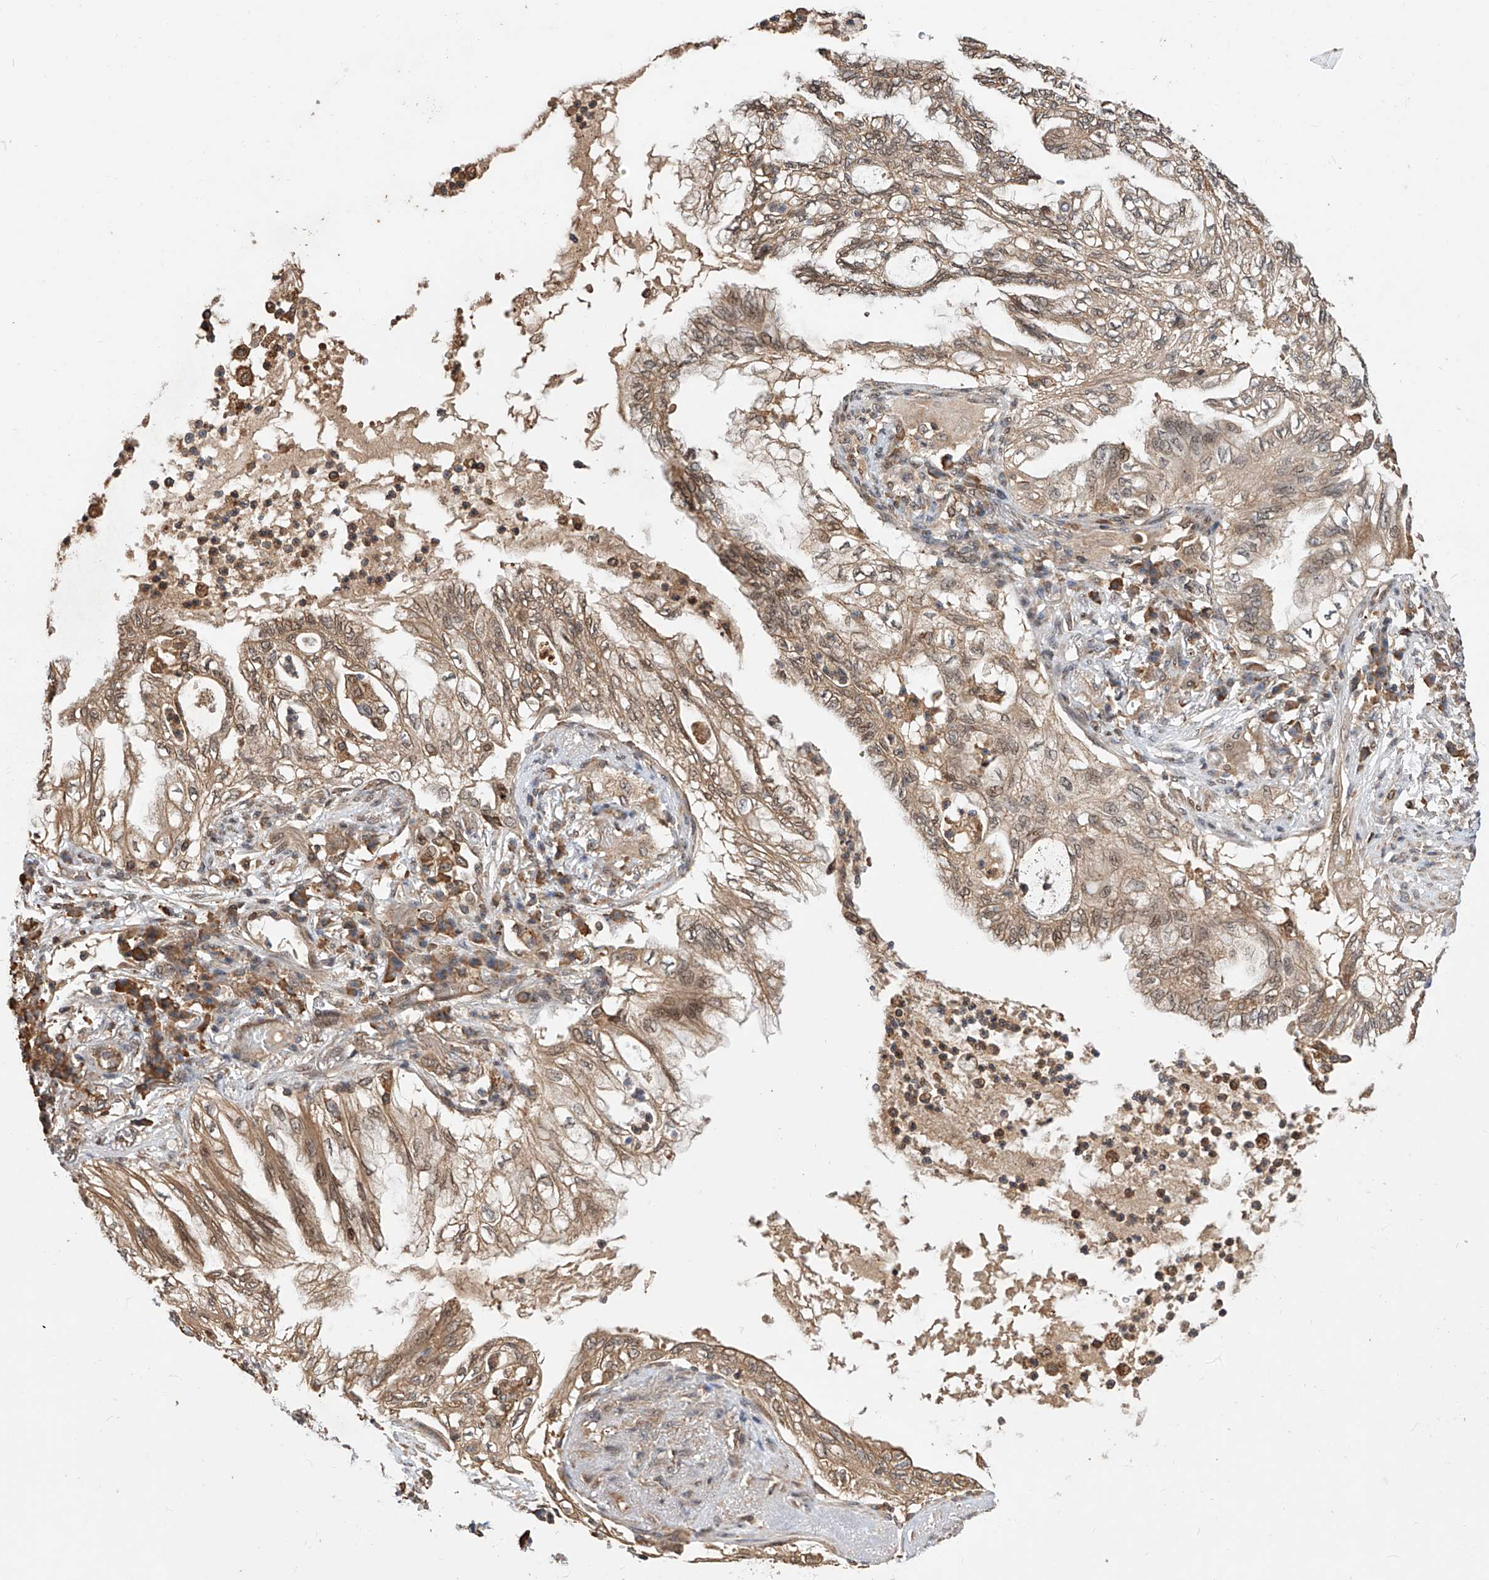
{"staining": {"intensity": "weak", "quantity": ">75%", "location": "cytoplasmic/membranous,nuclear"}, "tissue": "lung cancer", "cell_type": "Tumor cells", "image_type": "cancer", "snomed": [{"axis": "morphology", "description": "Adenocarcinoma, NOS"}, {"axis": "topography", "description": "Lung"}], "caption": "The photomicrograph reveals staining of lung cancer, revealing weak cytoplasmic/membranous and nuclear protein positivity (brown color) within tumor cells. (brown staining indicates protein expression, while blue staining denotes nuclei).", "gene": "RILPL2", "patient": {"sex": "female", "age": 70}}